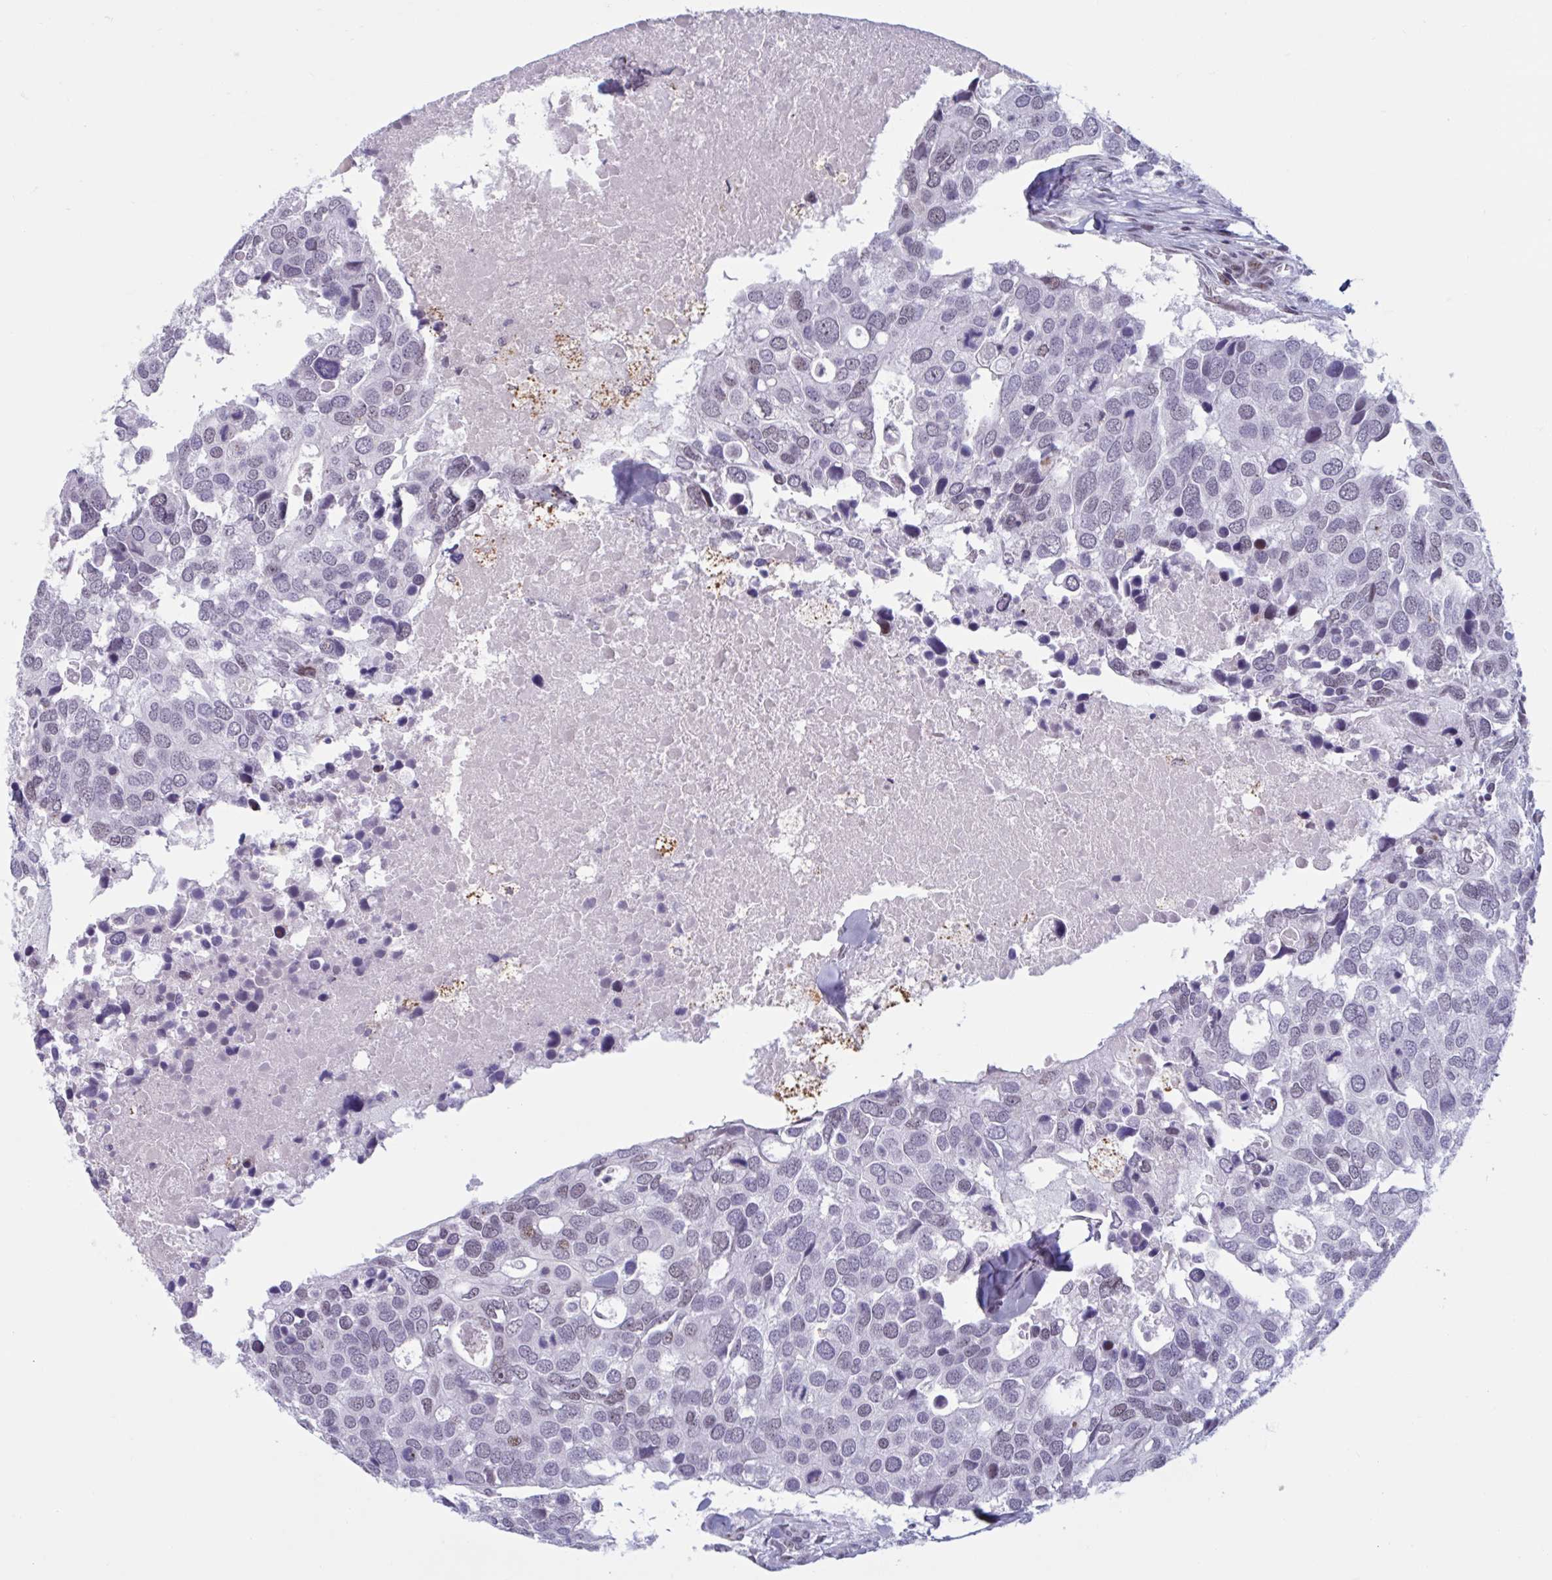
{"staining": {"intensity": "weak", "quantity": "<25%", "location": "nuclear"}, "tissue": "breast cancer", "cell_type": "Tumor cells", "image_type": "cancer", "snomed": [{"axis": "morphology", "description": "Duct carcinoma"}, {"axis": "topography", "description": "Breast"}], "caption": "IHC photomicrograph of neoplastic tissue: human breast cancer stained with DAB shows no significant protein positivity in tumor cells.", "gene": "HSD17B6", "patient": {"sex": "female", "age": 83}}